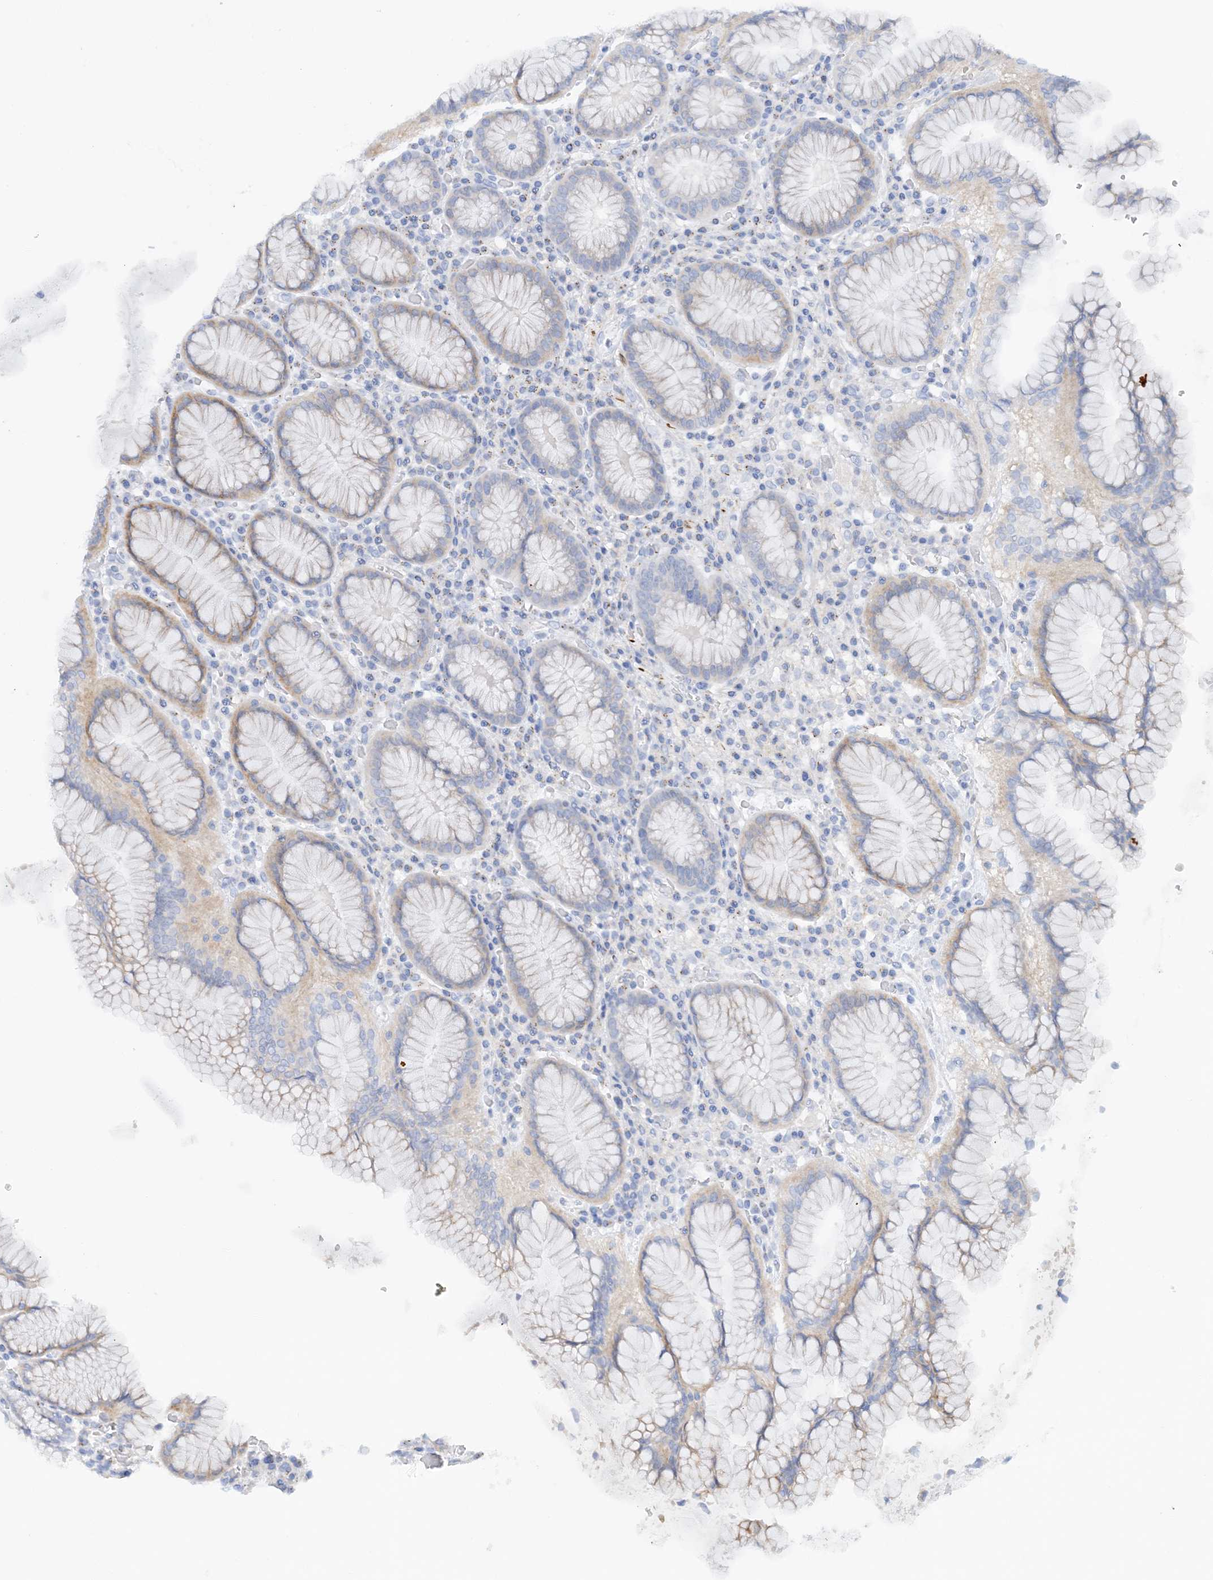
{"staining": {"intensity": "weak", "quantity": "<25%", "location": "cytoplasmic/membranous"}, "tissue": "stomach", "cell_type": "Glandular cells", "image_type": "normal", "snomed": [{"axis": "morphology", "description": "Normal tissue, NOS"}, {"axis": "topography", "description": "Stomach"}, {"axis": "topography", "description": "Stomach, lower"}], "caption": "A histopathology image of human stomach is negative for staining in glandular cells. (DAB (3,3'-diaminobenzidine) immunohistochemistry, high magnification).", "gene": "CALHM5", "patient": {"sex": "female", "age": 56}}